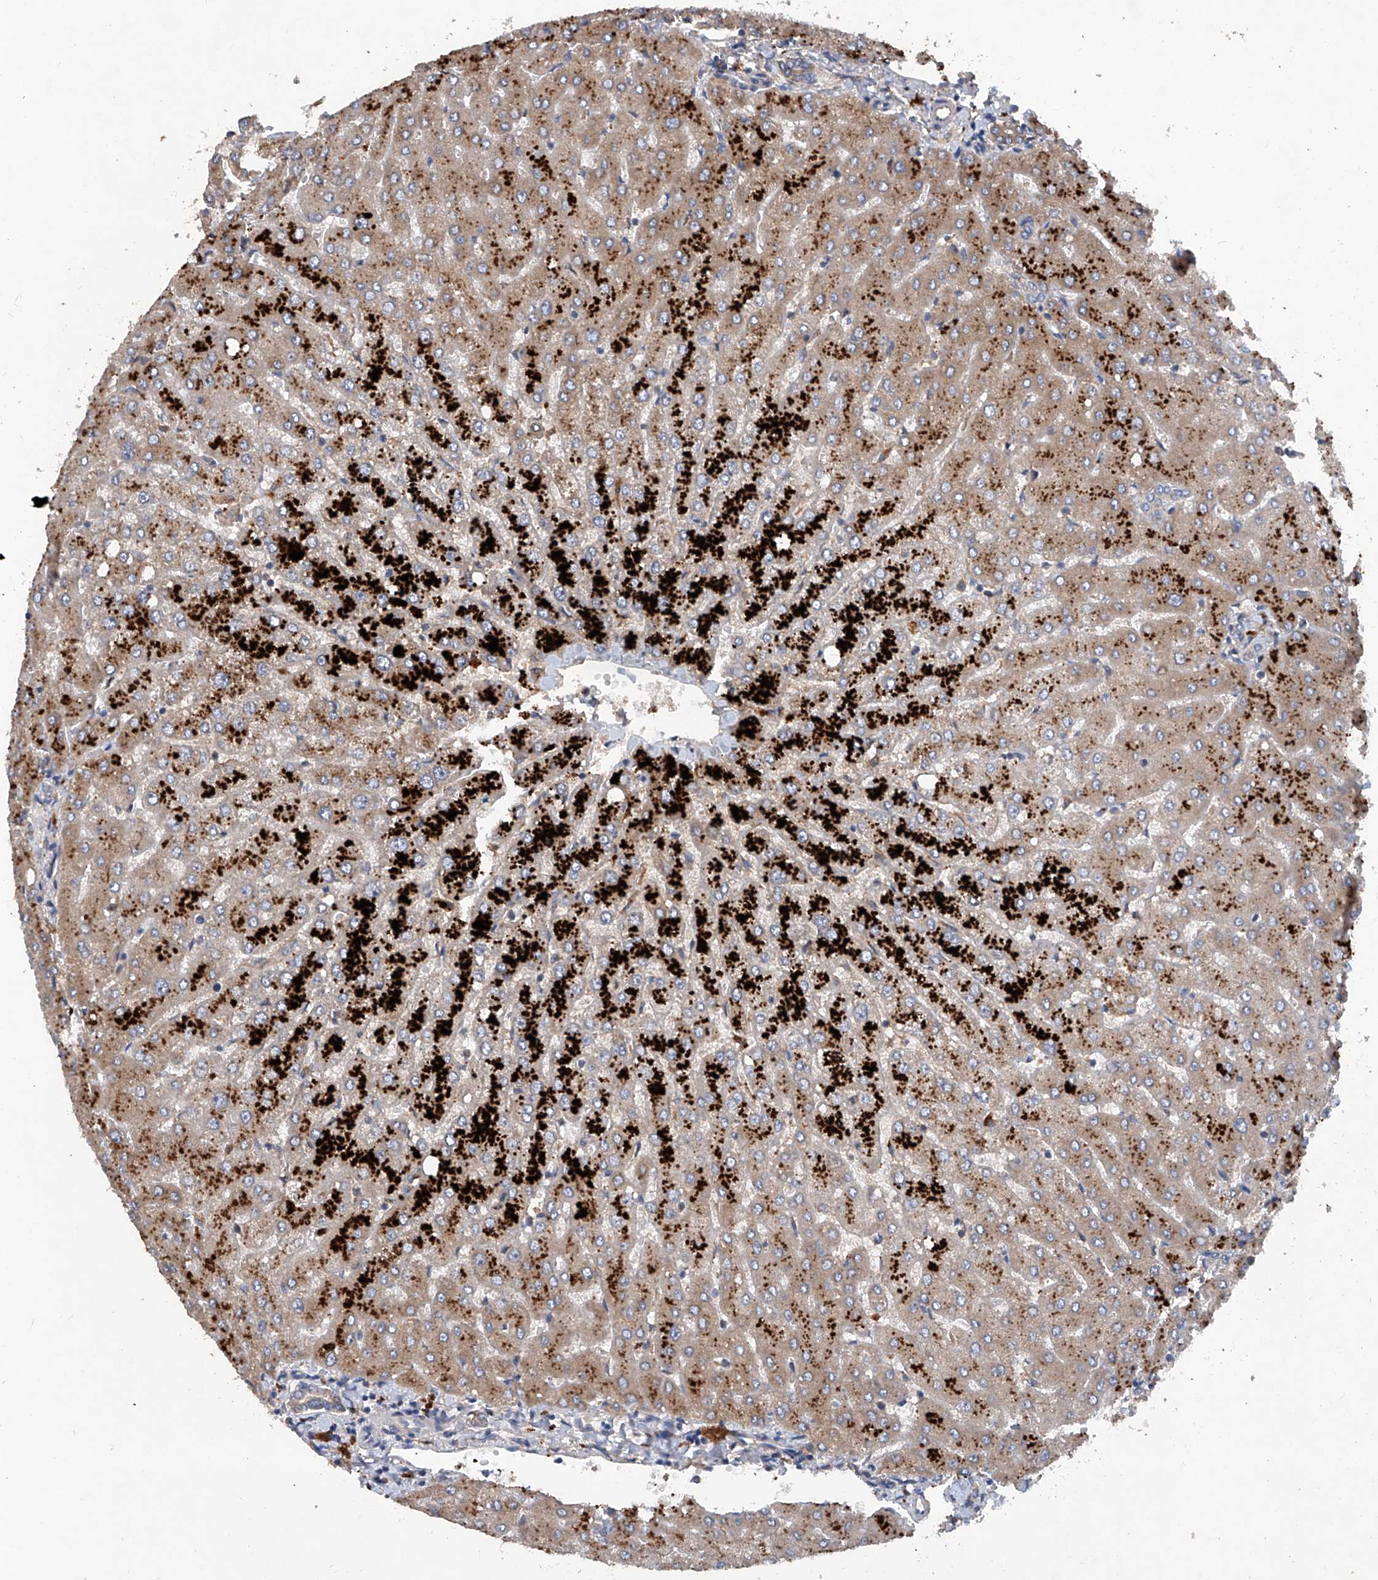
{"staining": {"intensity": "negative", "quantity": "none", "location": "none"}, "tissue": "liver", "cell_type": "Cholangiocytes", "image_type": "normal", "snomed": [{"axis": "morphology", "description": "Normal tissue, NOS"}, {"axis": "topography", "description": "Liver"}], "caption": "Unremarkable liver was stained to show a protein in brown. There is no significant positivity in cholangiocytes. (DAB immunohistochemistry (IHC) visualized using brightfield microscopy, high magnification).", "gene": "ASCC3", "patient": {"sex": "female", "age": 54}}